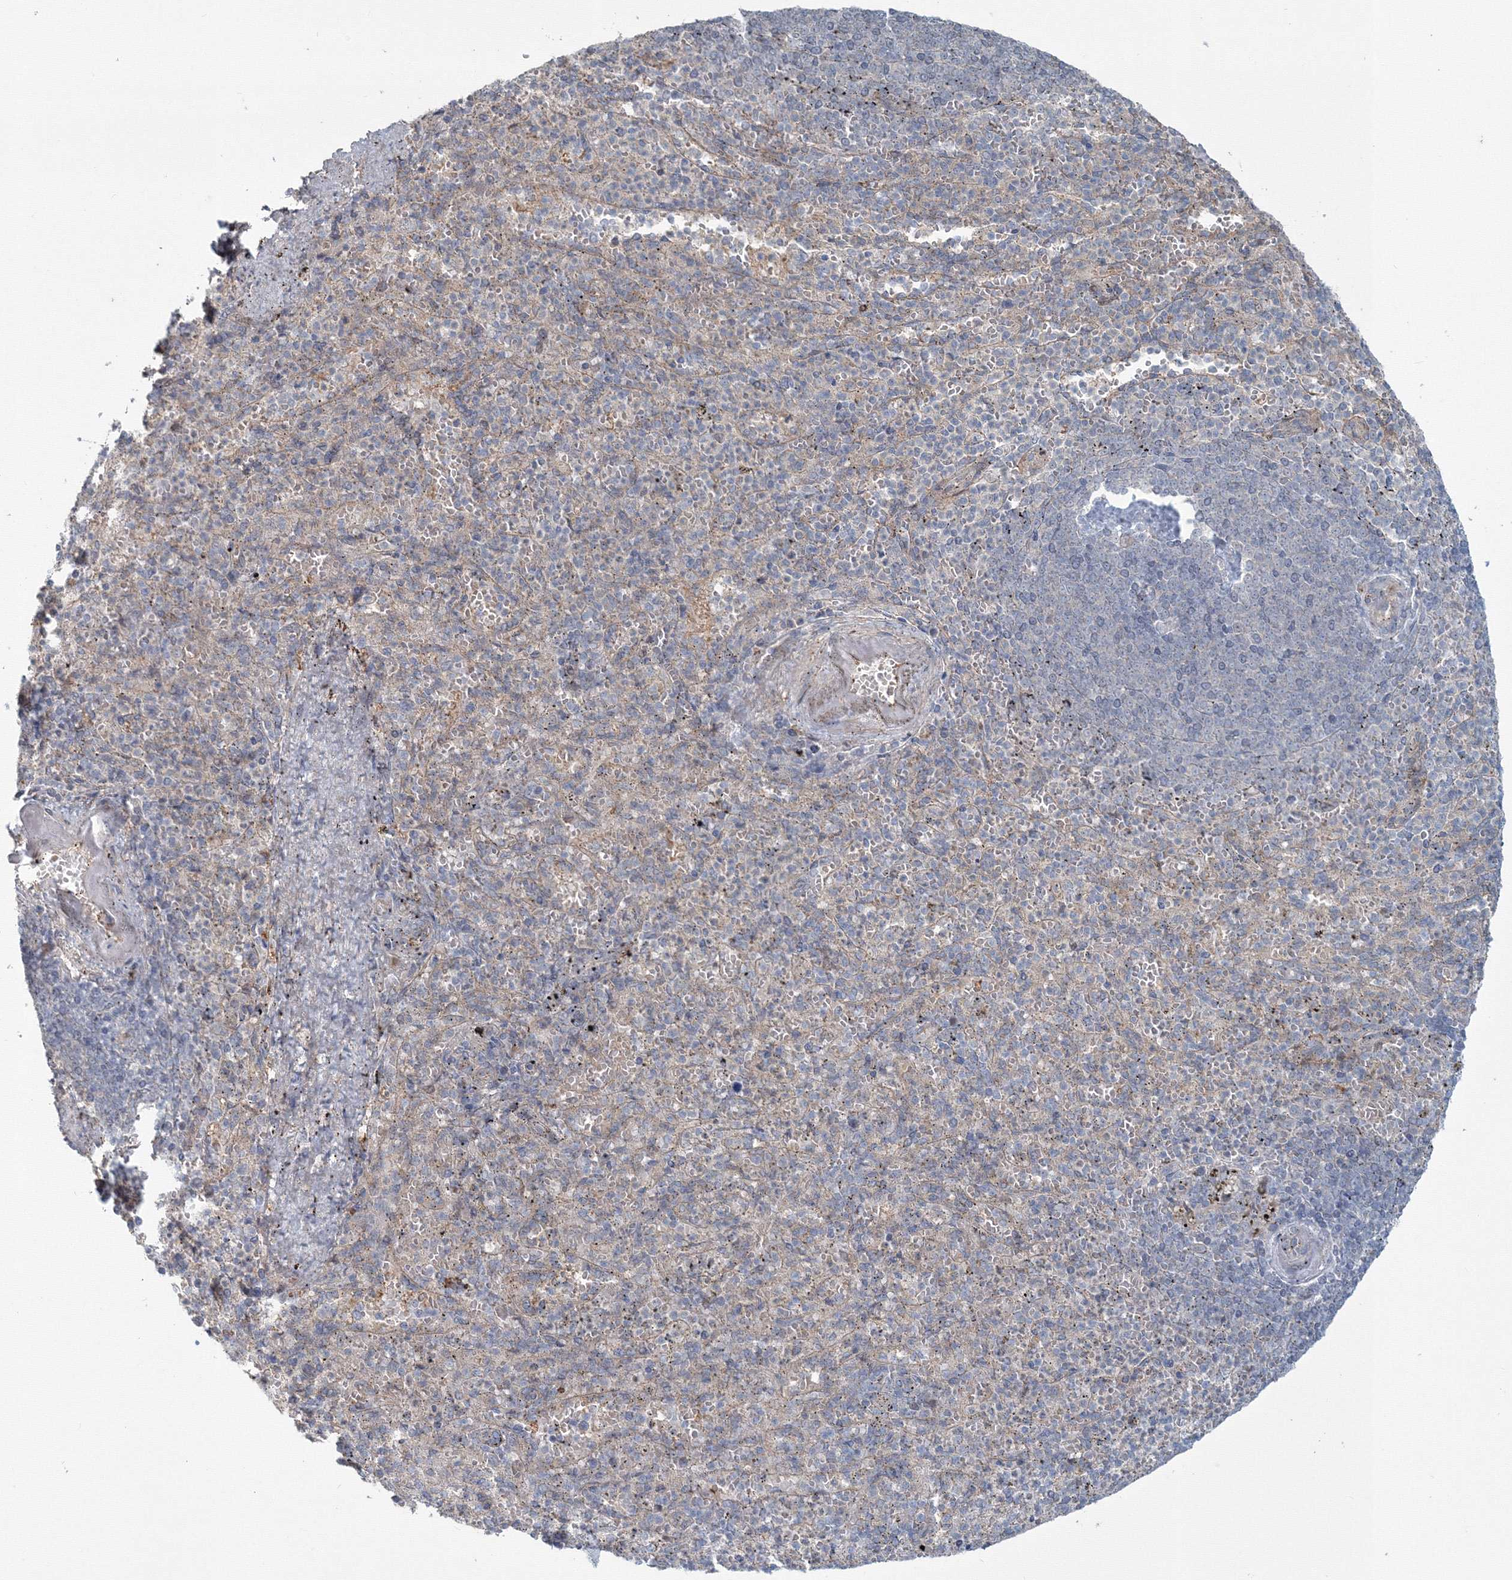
{"staining": {"intensity": "negative", "quantity": "none", "location": "none"}, "tissue": "spleen", "cell_type": "Cells in red pulp", "image_type": "normal", "snomed": [{"axis": "morphology", "description": "Normal tissue, NOS"}, {"axis": "topography", "description": "Spleen"}], "caption": "An IHC image of normal spleen is shown. There is no staining in cells in red pulp of spleen. (Stains: DAB IHC with hematoxylin counter stain, Microscopy: brightfield microscopy at high magnification).", "gene": "MKRN2", "patient": {"sex": "female", "age": 74}}